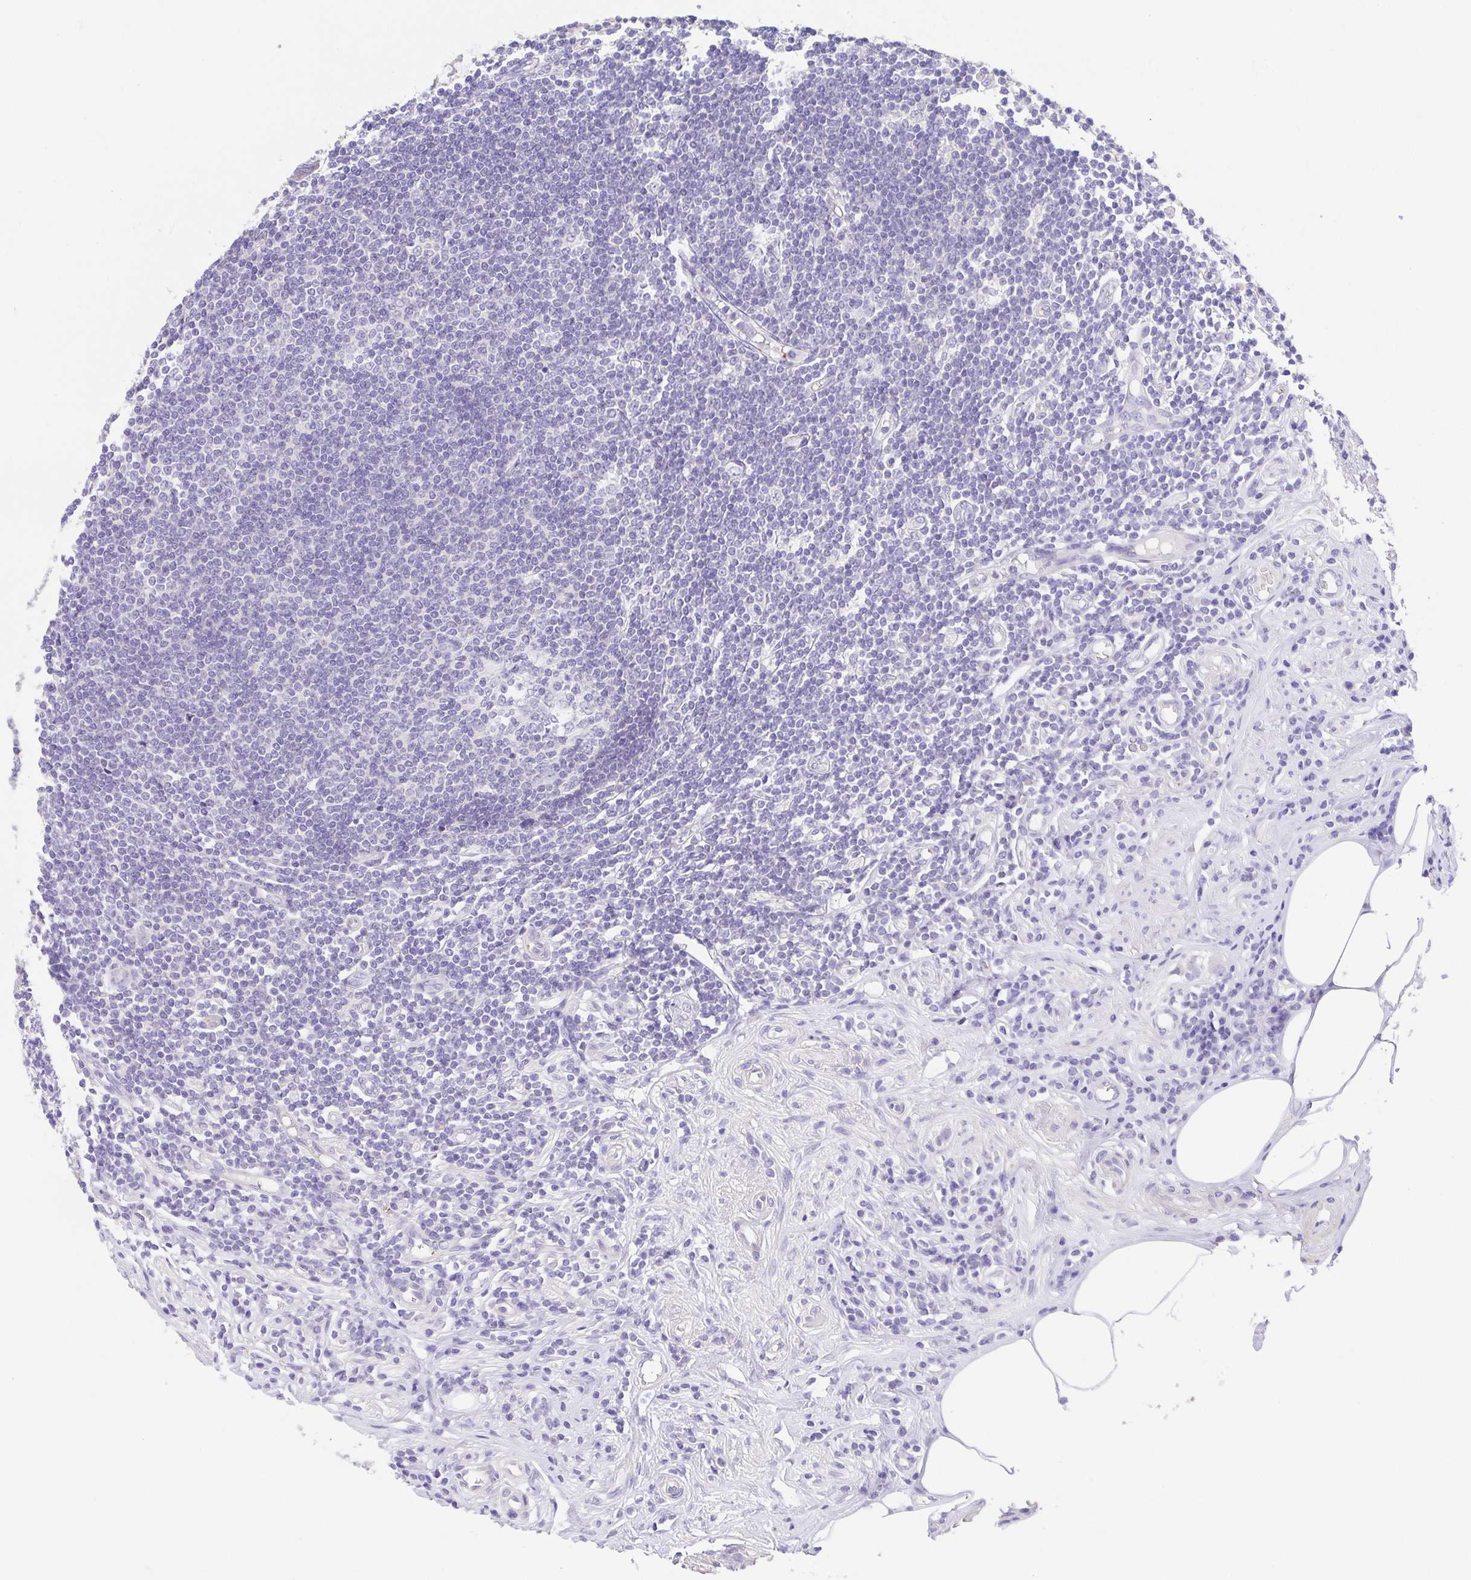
{"staining": {"intensity": "negative", "quantity": "none", "location": "none"}, "tissue": "appendix", "cell_type": "Glandular cells", "image_type": "normal", "snomed": [{"axis": "morphology", "description": "Normal tissue, NOS"}, {"axis": "topography", "description": "Appendix"}], "caption": "Appendix was stained to show a protein in brown. There is no significant staining in glandular cells. (DAB immunohistochemistry (IHC) with hematoxylin counter stain).", "gene": "PRR14L", "patient": {"sex": "female", "age": 57}}